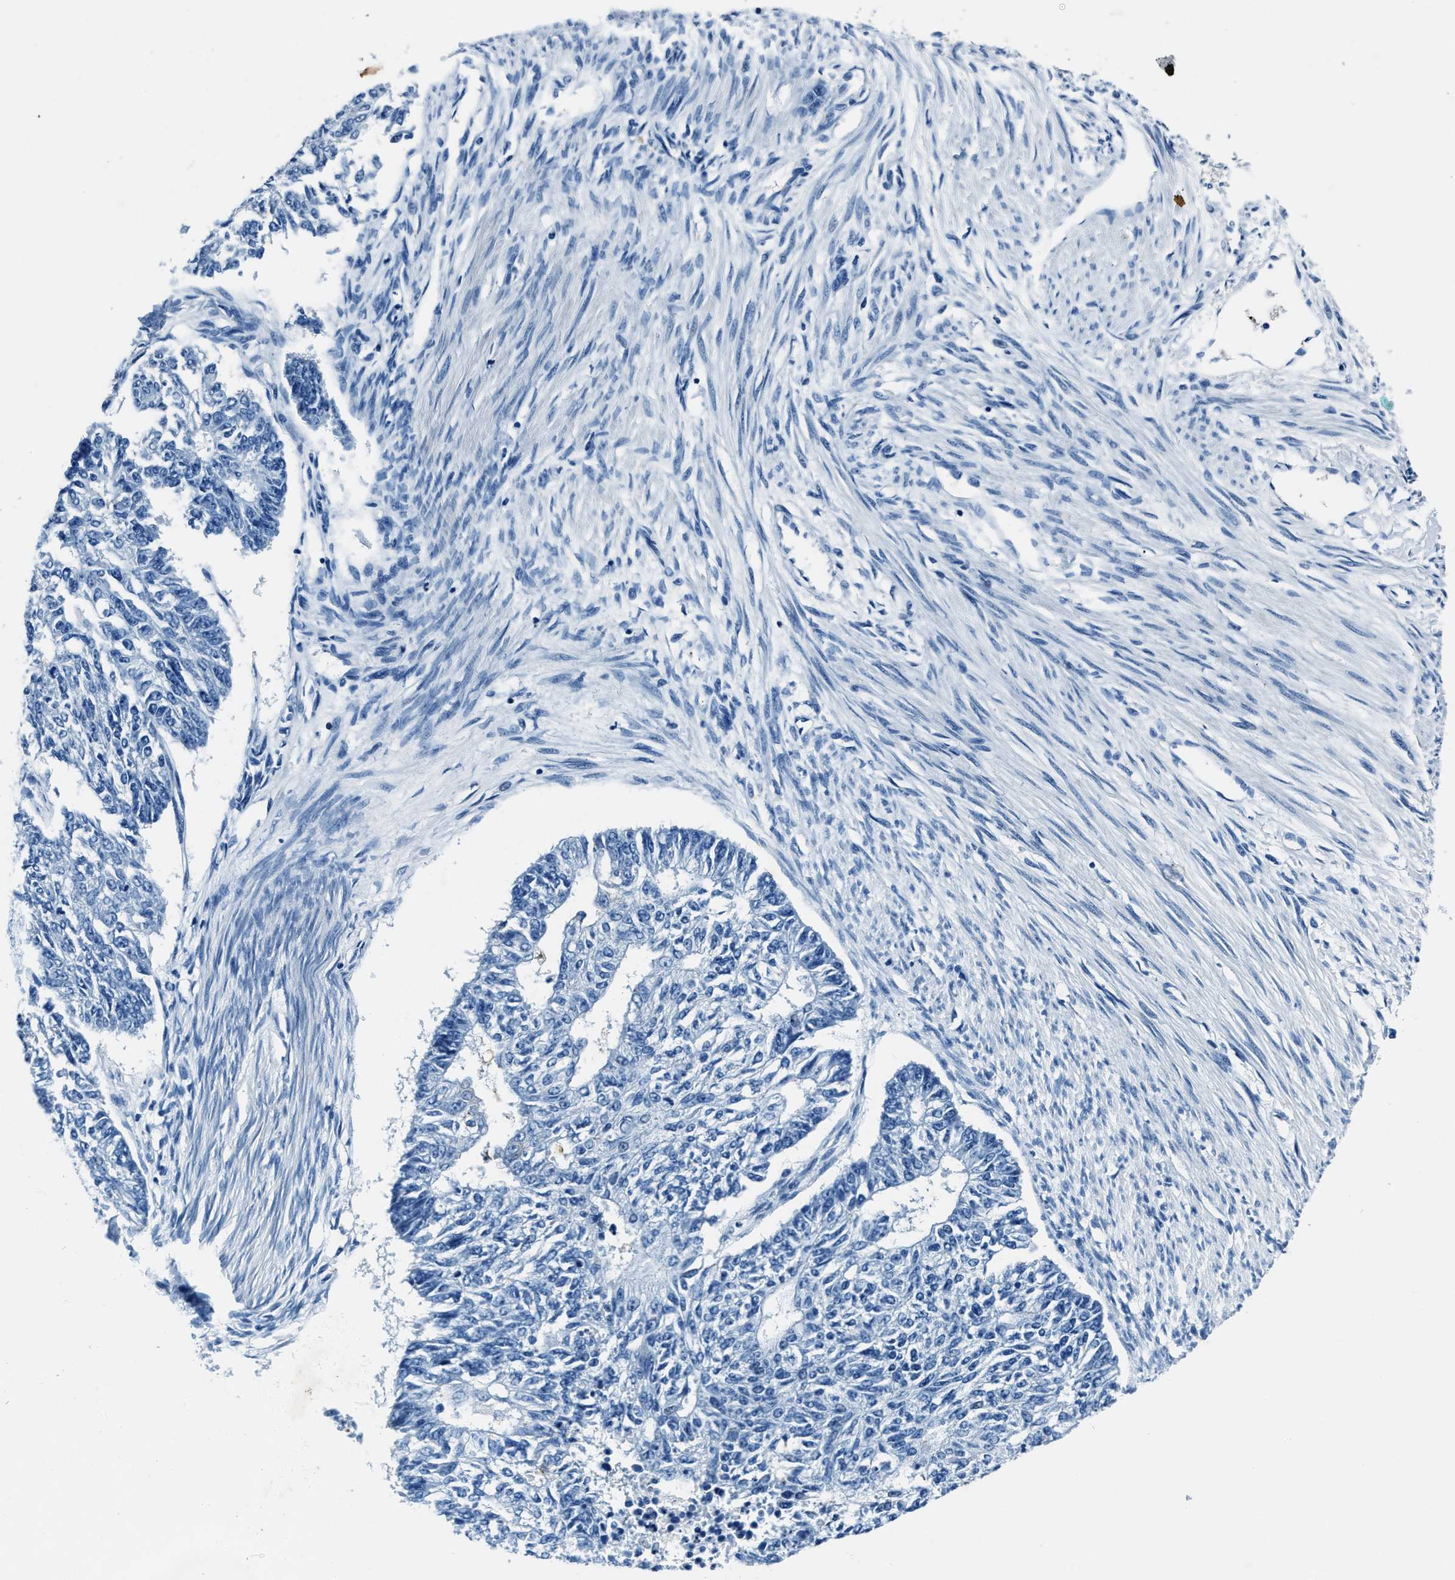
{"staining": {"intensity": "negative", "quantity": "none", "location": "none"}, "tissue": "endometrial cancer", "cell_type": "Tumor cells", "image_type": "cancer", "snomed": [{"axis": "morphology", "description": "Adenocarcinoma, NOS"}, {"axis": "topography", "description": "Endometrium"}], "caption": "Human adenocarcinoma (endometrial) stained for a protein using immunohistochemistry (IHC) demonstrates no positivity in tumor cells.", "gene": "PTPDC1", "patient": {"sex": "female", "age": 32}}